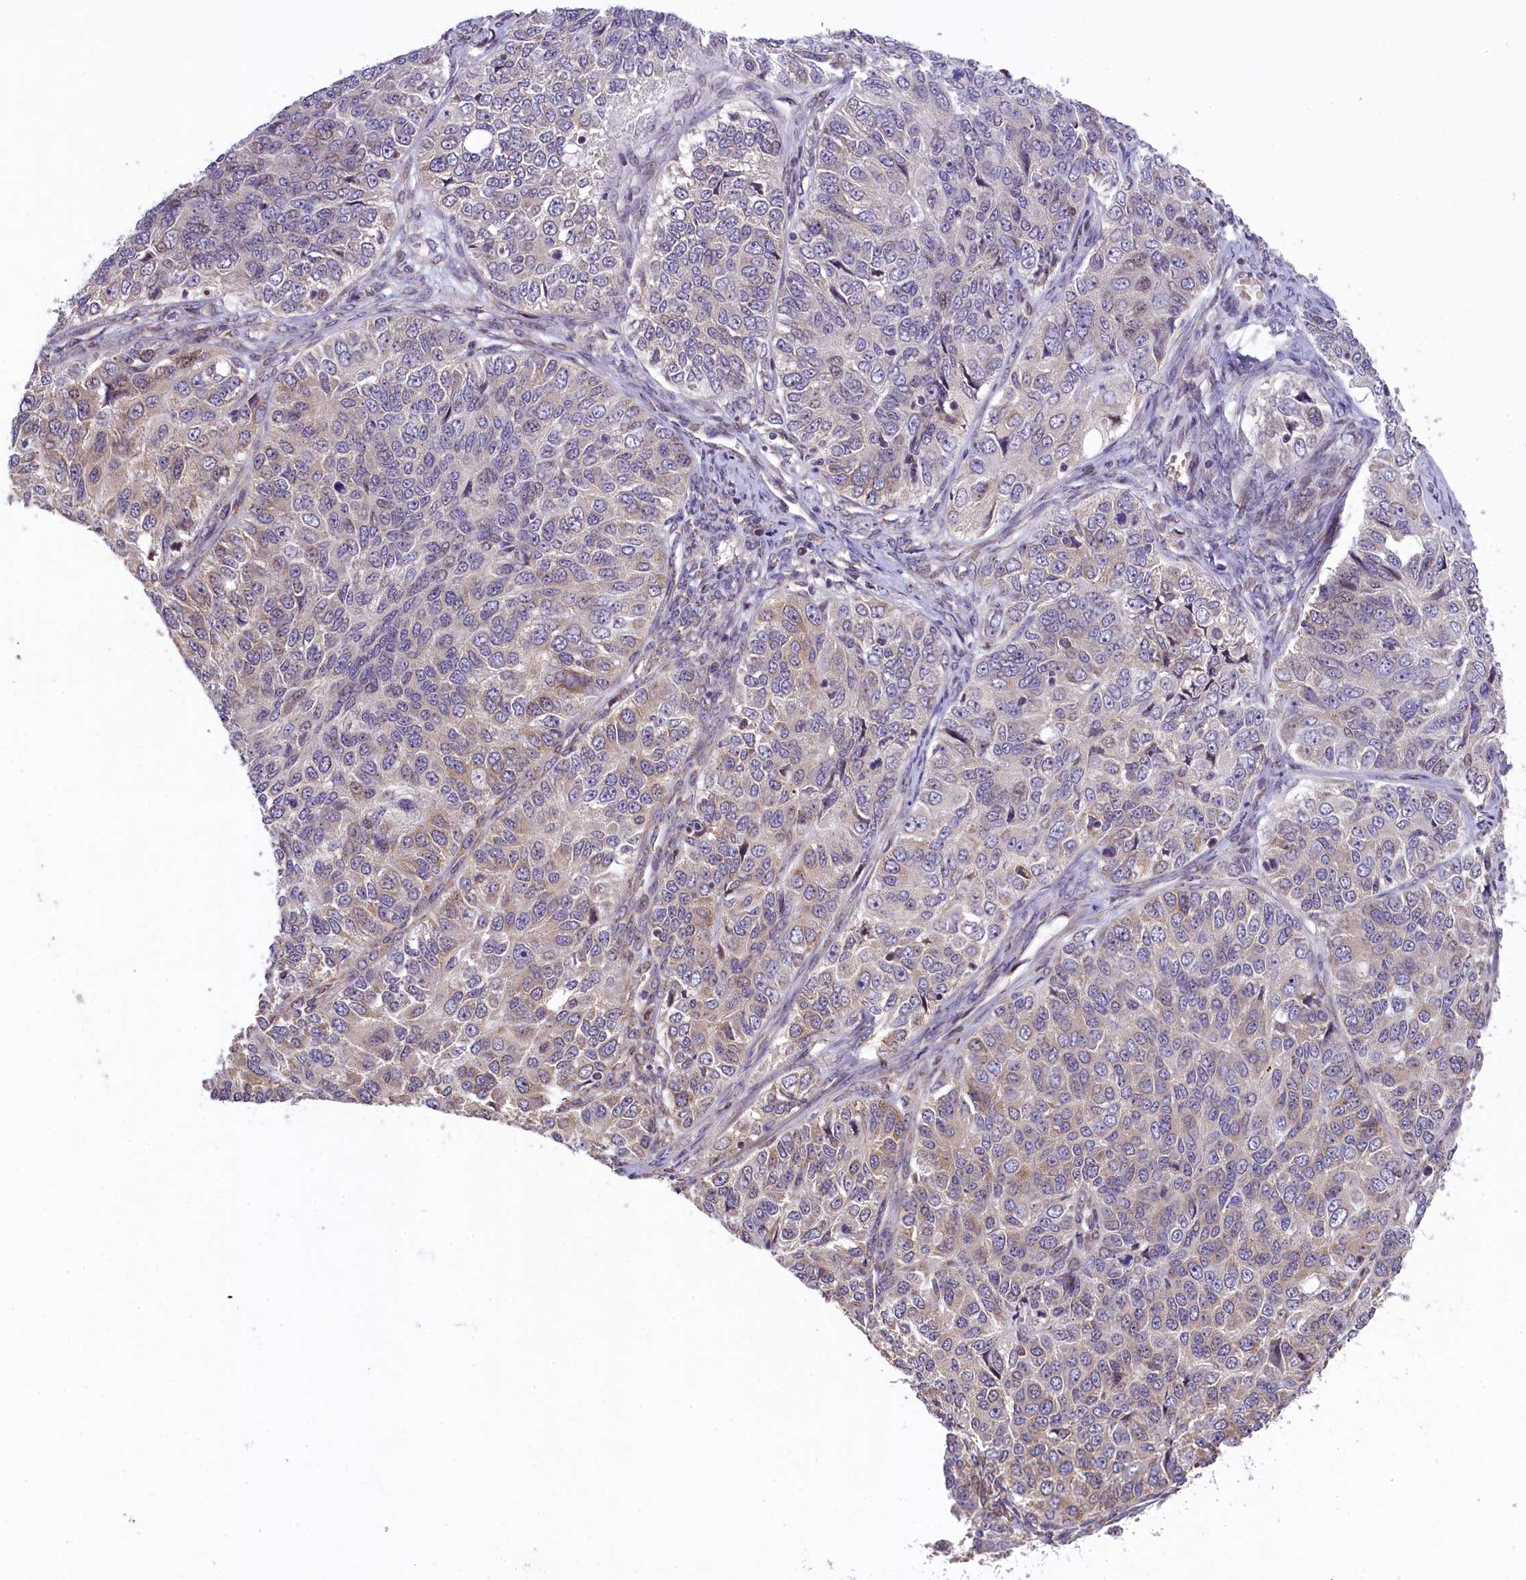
{"staining": {"intensity": "weak", "quantity": "25%-75%", "location": "cytoplasmic/membranous"}, "tissue": "ovarian cancer", "cell_type": "Tumor cells", "image_type": "cancer", "snomed": [{"axis": "morphology", "description": "Carcinoma, endometroid"}, {"axis": "topography", "description": "Ovary"}], "caption": "Ovarian cancer stained for a protein displays weak cytoplasmic/membranous positivity in tumor cells. (brown staining indicates protein expression, while blue staining denotes nuclei).", "gene": "RBBP8", "patient": {"sex": "female", "age": 51}}